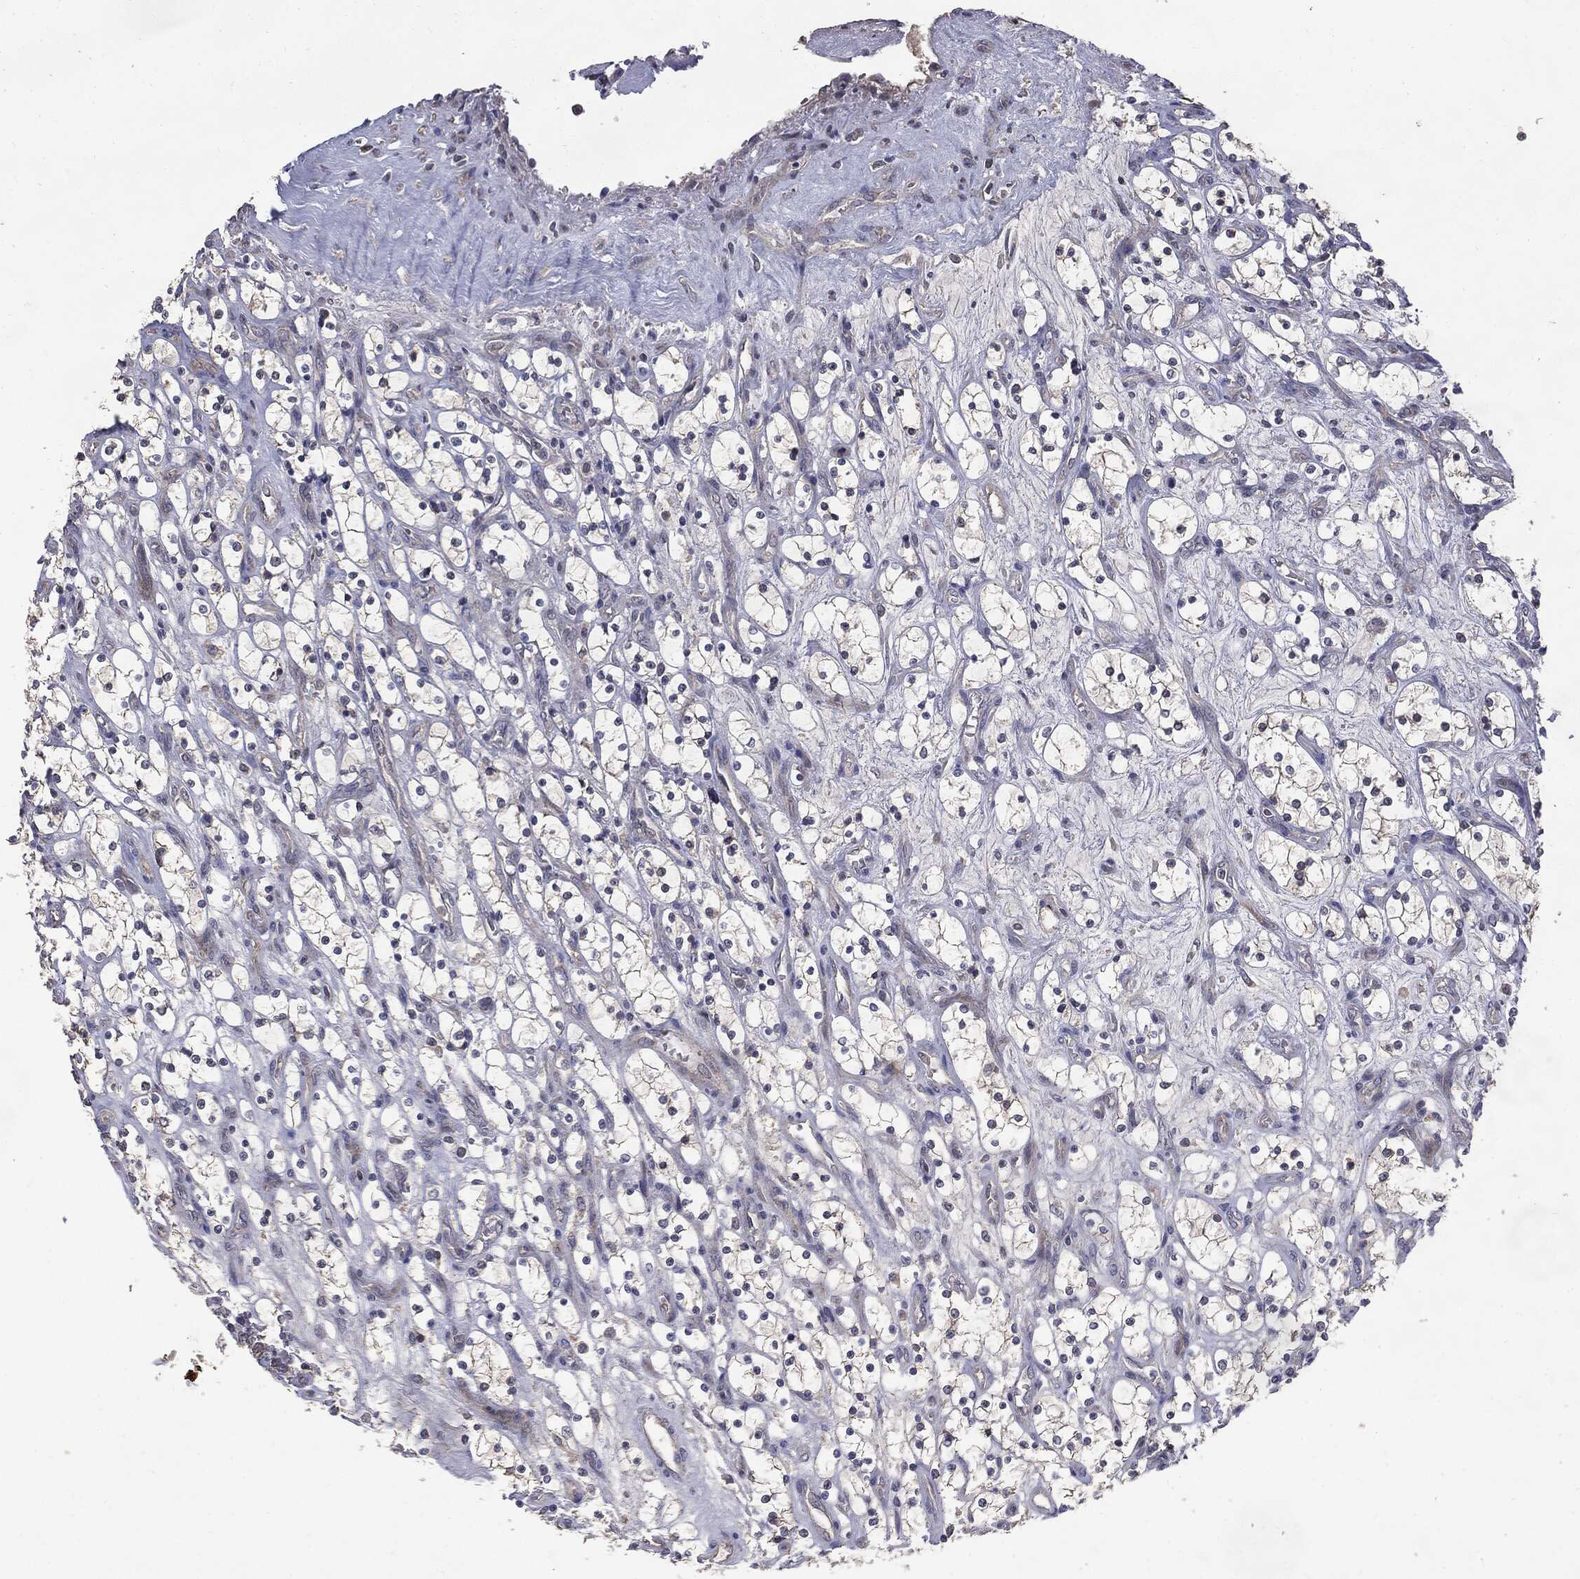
{"staining": {"intensity": "negative", "quantity": "none", "location": "none"}, "tissue": "renal cancer", "cell_type": "Tumor cells", "image_type": "cancer", "snomed": [{"axis": "morphology", "description": "Adenocarcinoma, NOS"}, {"axis": "topography", "description": "Kidney"}], "caption": "Renal cancer (adenocarcinoma) stained for a protein using immunohistochemistry (IHC) reveals no positivity tumor cells.", "gene": "MTOR", "patient": {"sex": "female", "age": 69}}